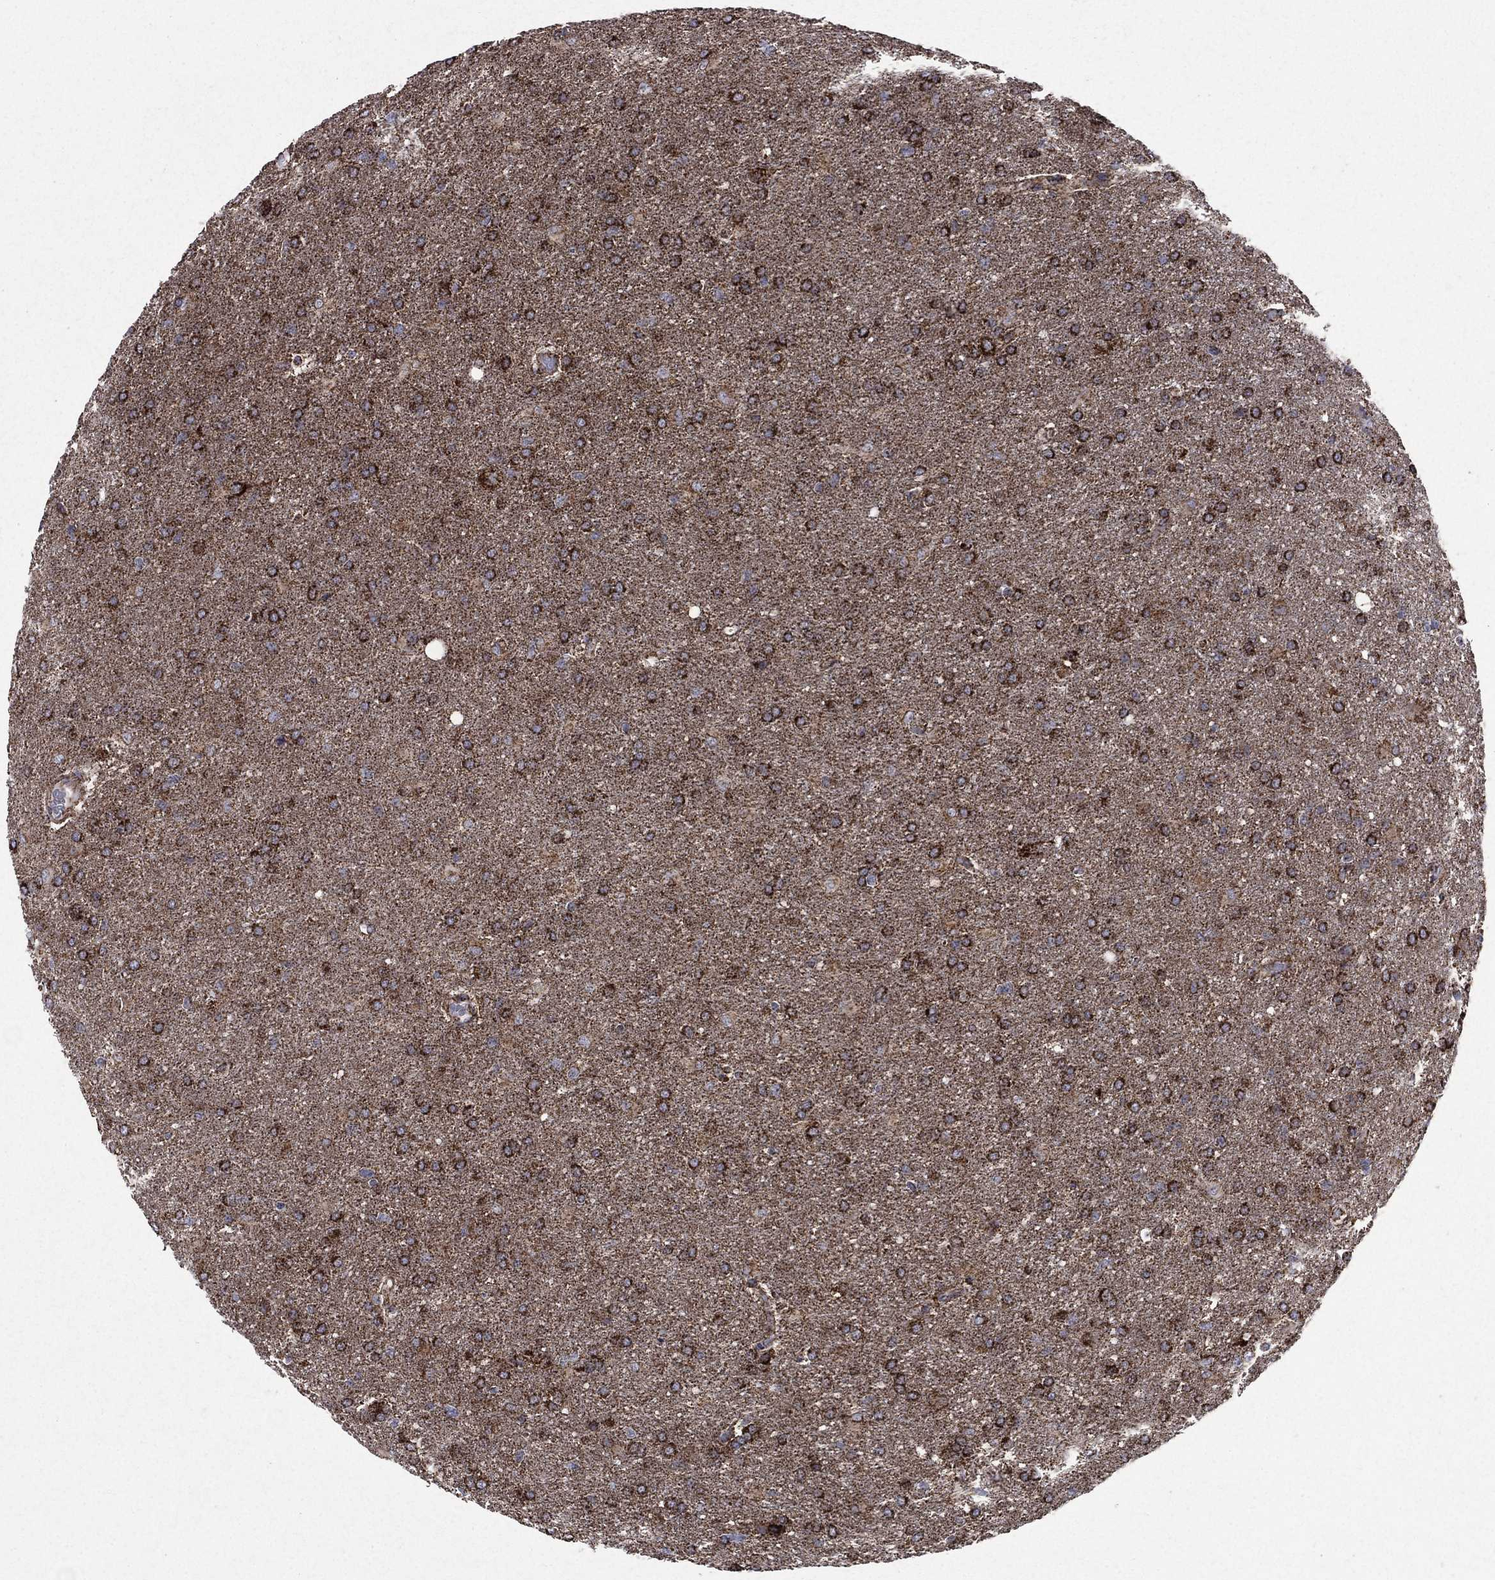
{"staining": {"intensity": "strong", "quantity": "25%-75%", "location": "cytoplasmic/membranous"}, "tissue": "glioma", "cell_type": "Tumor cells", "image_type": "cancer", "snomed": [{"axis": "morphology", "description": "Glioma, malignant, High grade"}, {"axis": "topography", "description": "Brain"}], "caption": "Immunohistochemistry photomicrograph of human malignant high-grade glioma stained for a protein (brown), which shows high levels of strong cytoplasmic/membranous positivity in approximately 25%-75% of tumor cells.", "gene": "GOT2", "patient": {"sex": "male", "age": 68}}